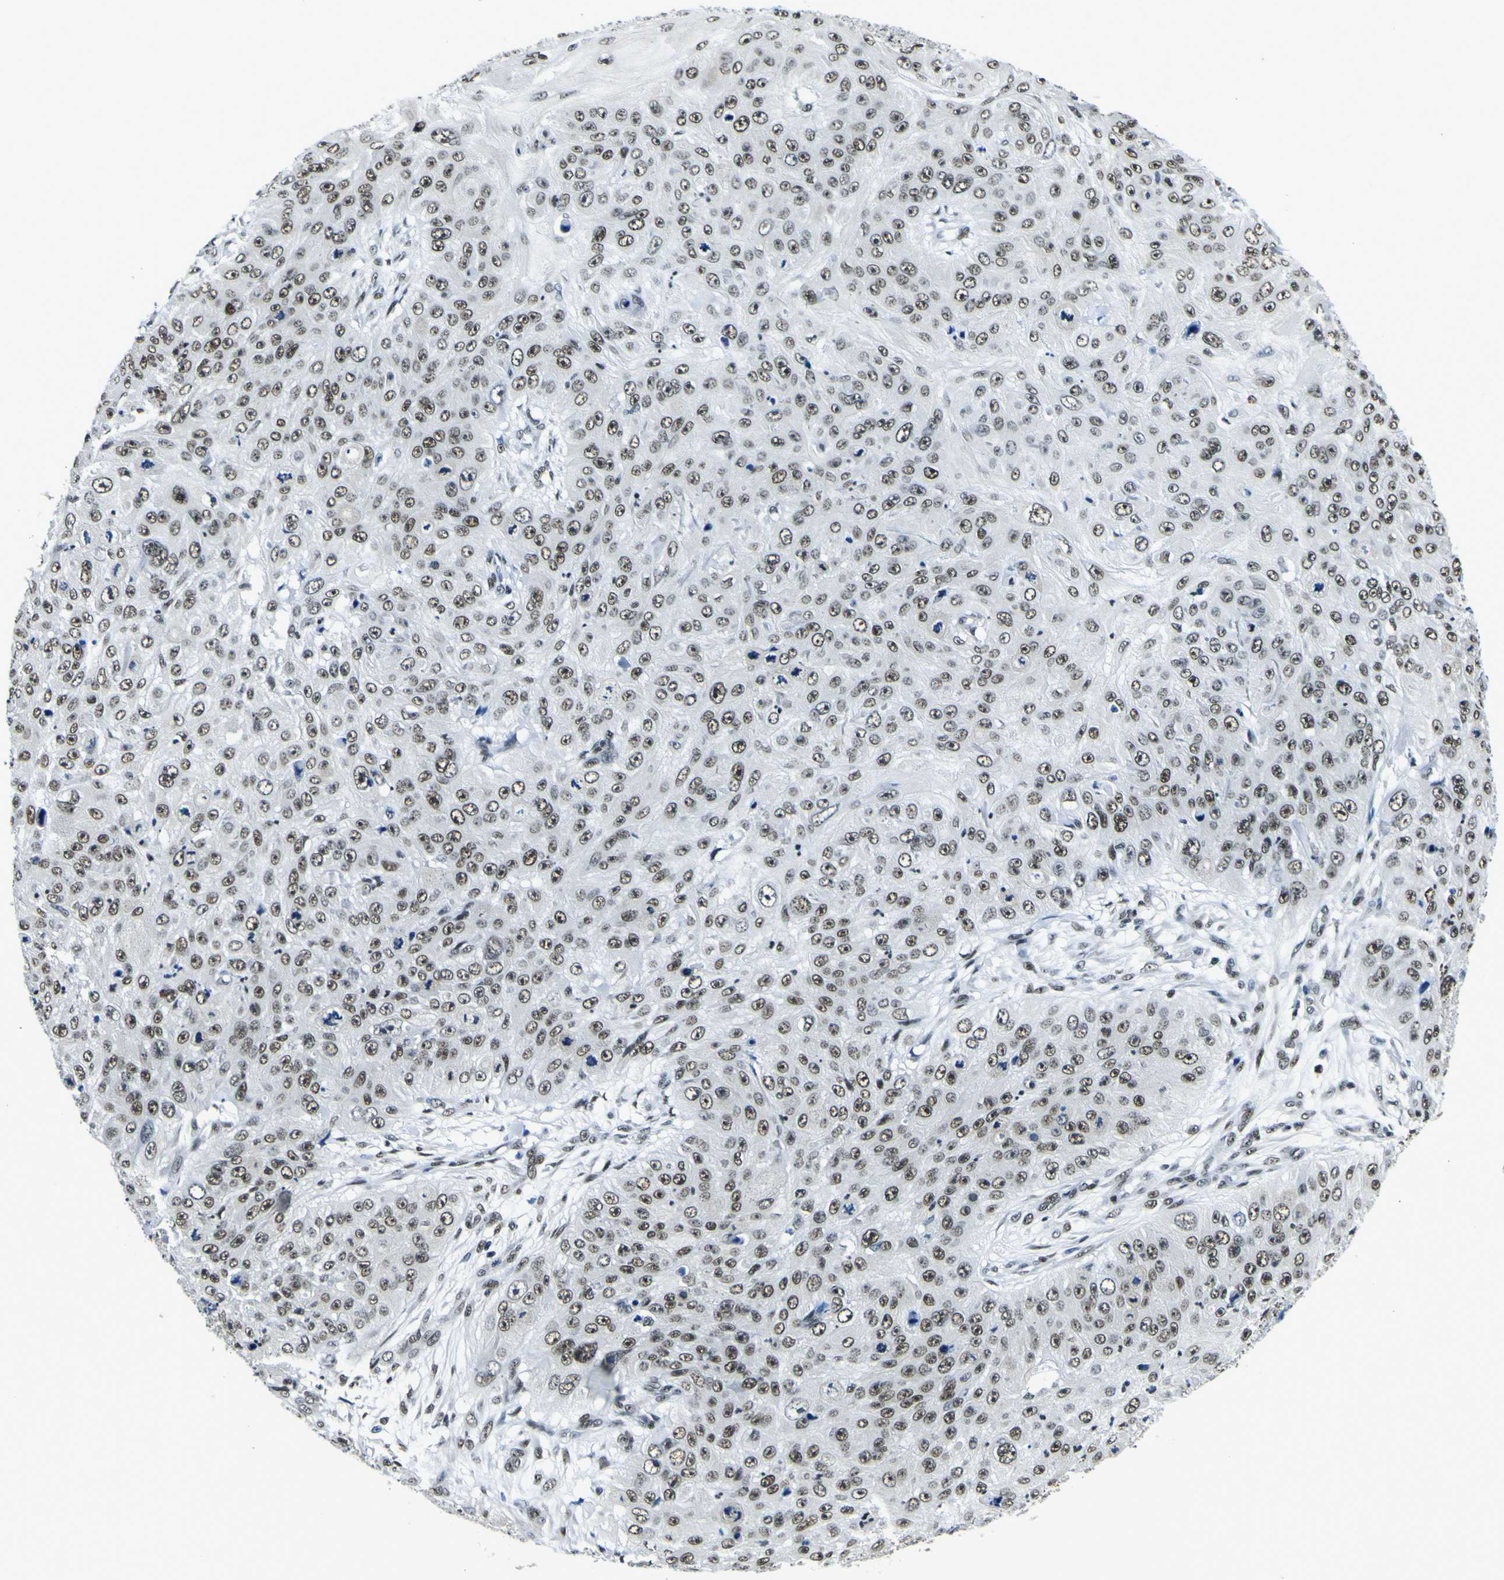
{"staining": {"intensity": "moderate", "quantity": ">75%", "location": "nuclear"}, "tissue": "skin cancer", "cell_type": "Tumor cells", "image_type": "cancer", "snomed": [{"axis": "morphology", "description": "Squamous cell carcinoma, NOS"}, {"axis": "topography", "description": "Skin"}], "caption": "Protein staining reveals moderate nuclear expression in approximately >75% of tumor cells in skin cancer (squamous cell carcinoma).", "gene": "SP1", "patient": {"sex": "female", "age": 80}}